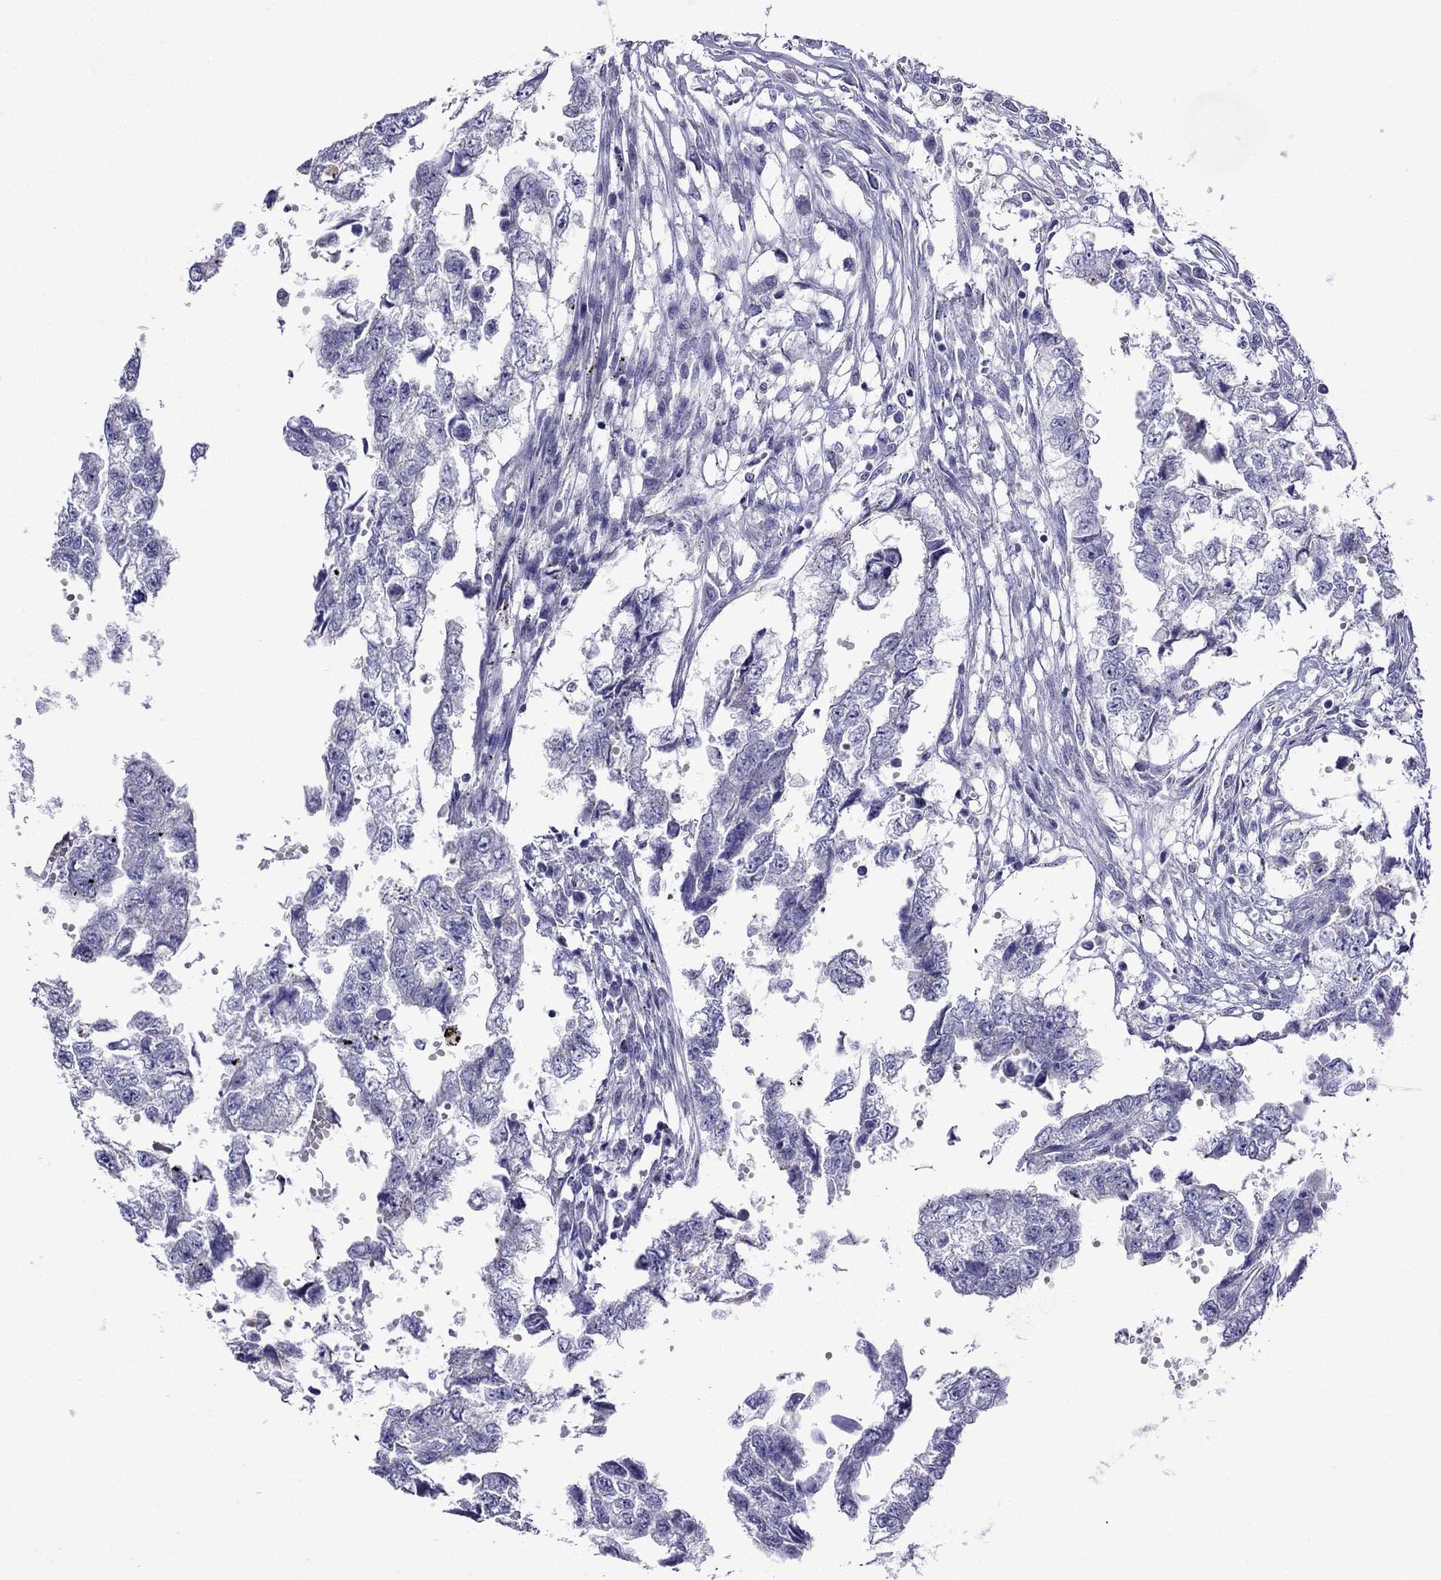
{"staining": {"intensity": "negative", "quantity": "none", "location": "none"}, "tissue": "testis cancer", "cell_type": "Tumor cells", "image_type": "cancer", "snomed": [{"axis": "morphology", "description": "Carcinoma, Embryonal, NOS"}, {"axis": "morphology", "description": "Teratoma, malignant, NOS"}, {"axis": "topography", "description": "Testis"}], "caption": "A photomicrograph of testis cancer stained for a protein exhibits no brown staining in tumor cells.", "gene": "TDRD1", "patient": {"sex": "male", "age": 44}}